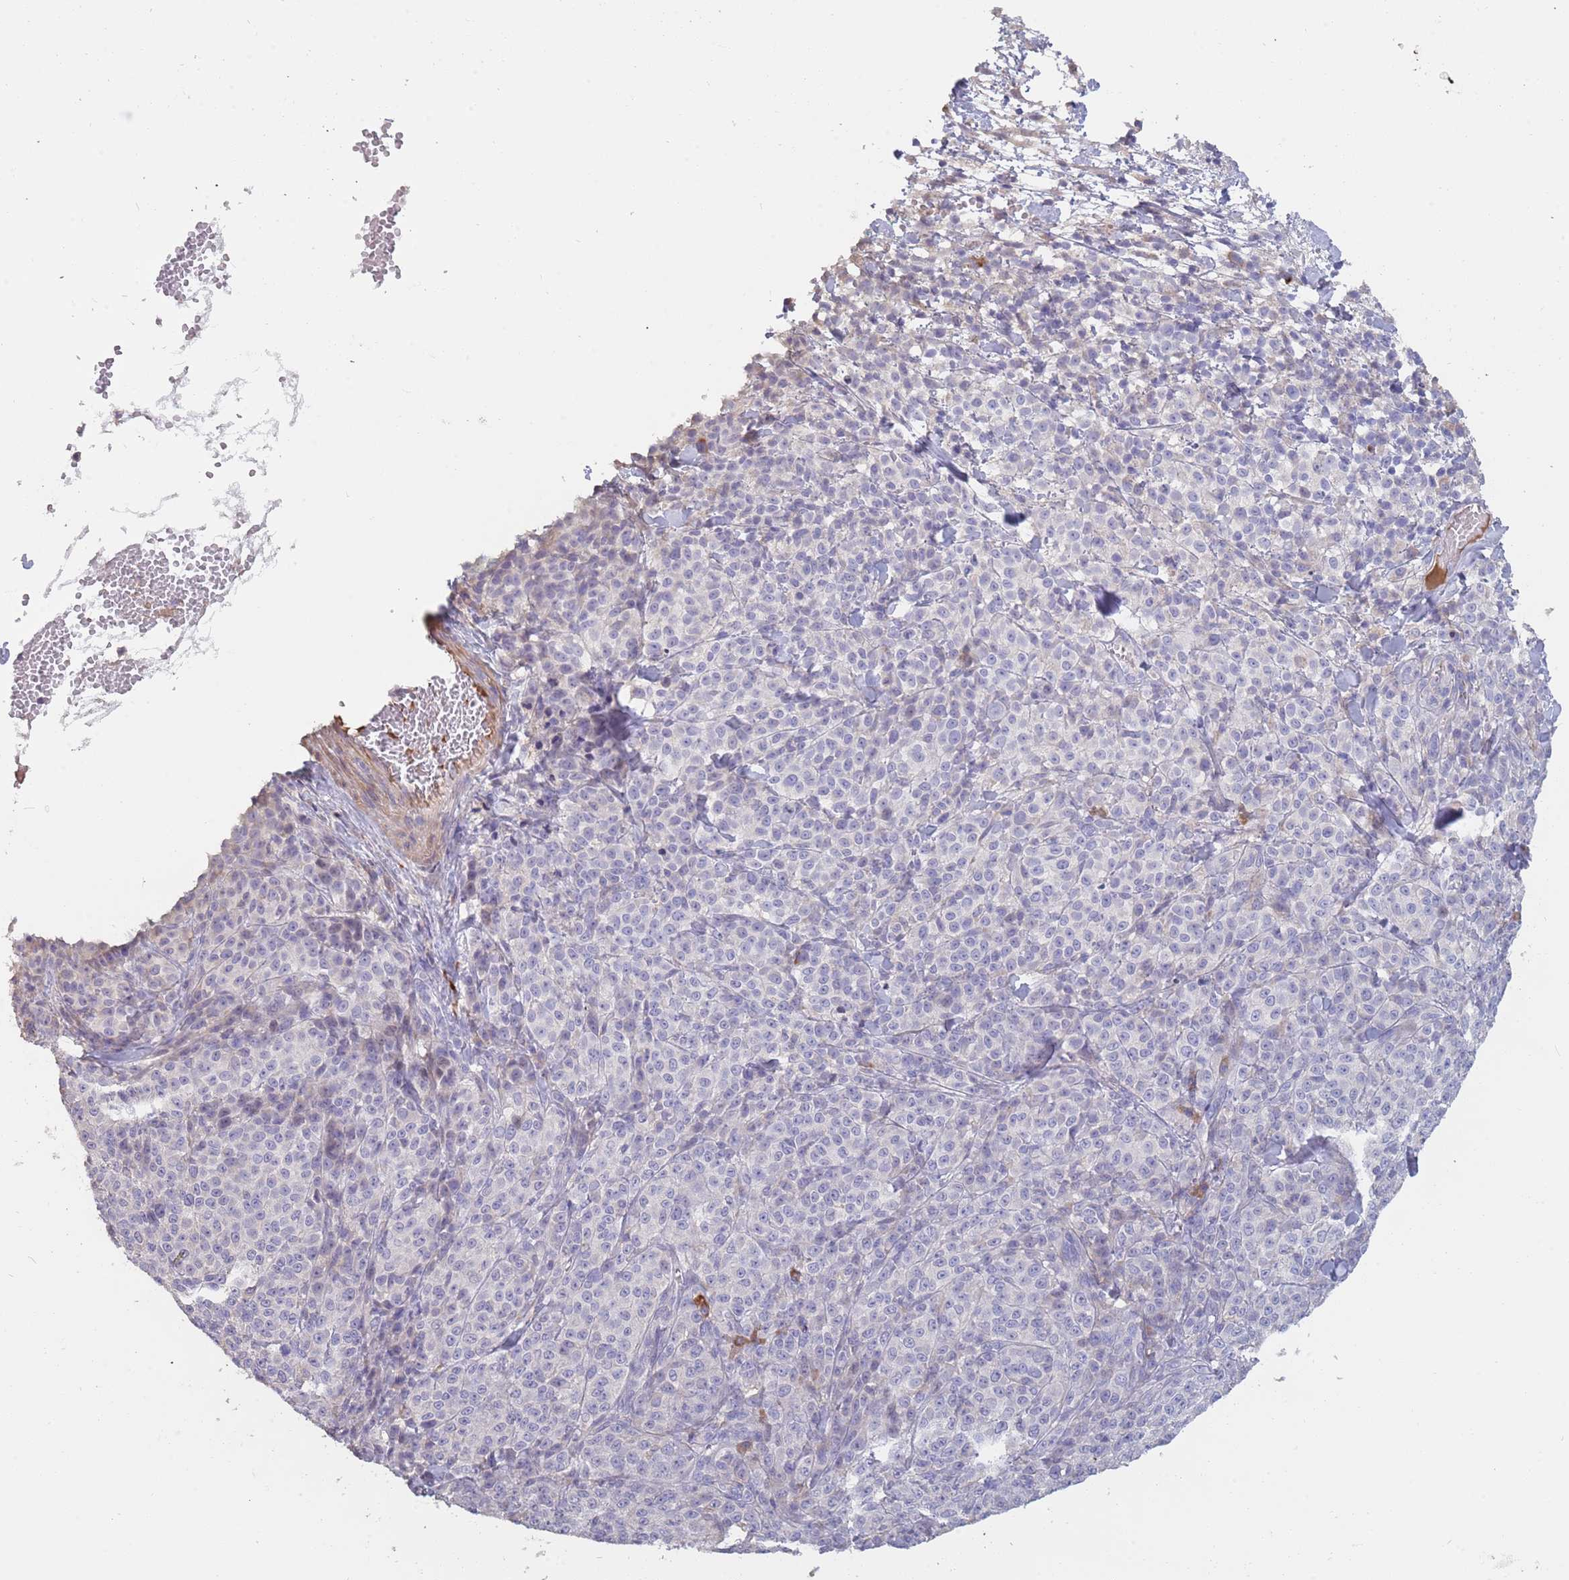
{"staining": {"intensity": "negative", "quantity": "none", "location": "none"}, "tissue": "melanoma", "cell_type": "Tumor cells", "image_type": "cancer", "snomed": [{"axis": "morphology", "description": "Normal tissue, NOS"}, {"axis": "morphology", "description": "Malignant melanoma, NOS"}, {"axis": "topography", "description": "Skin"}], "caption": "Immunohistochemistry photomicrograph of neoplastic tissue: melanoma stained with DAB exhibits no significant protein expression in tumor cells.", "gene": "SUSD1", "patient": {"sex": "female", "age": 34}}